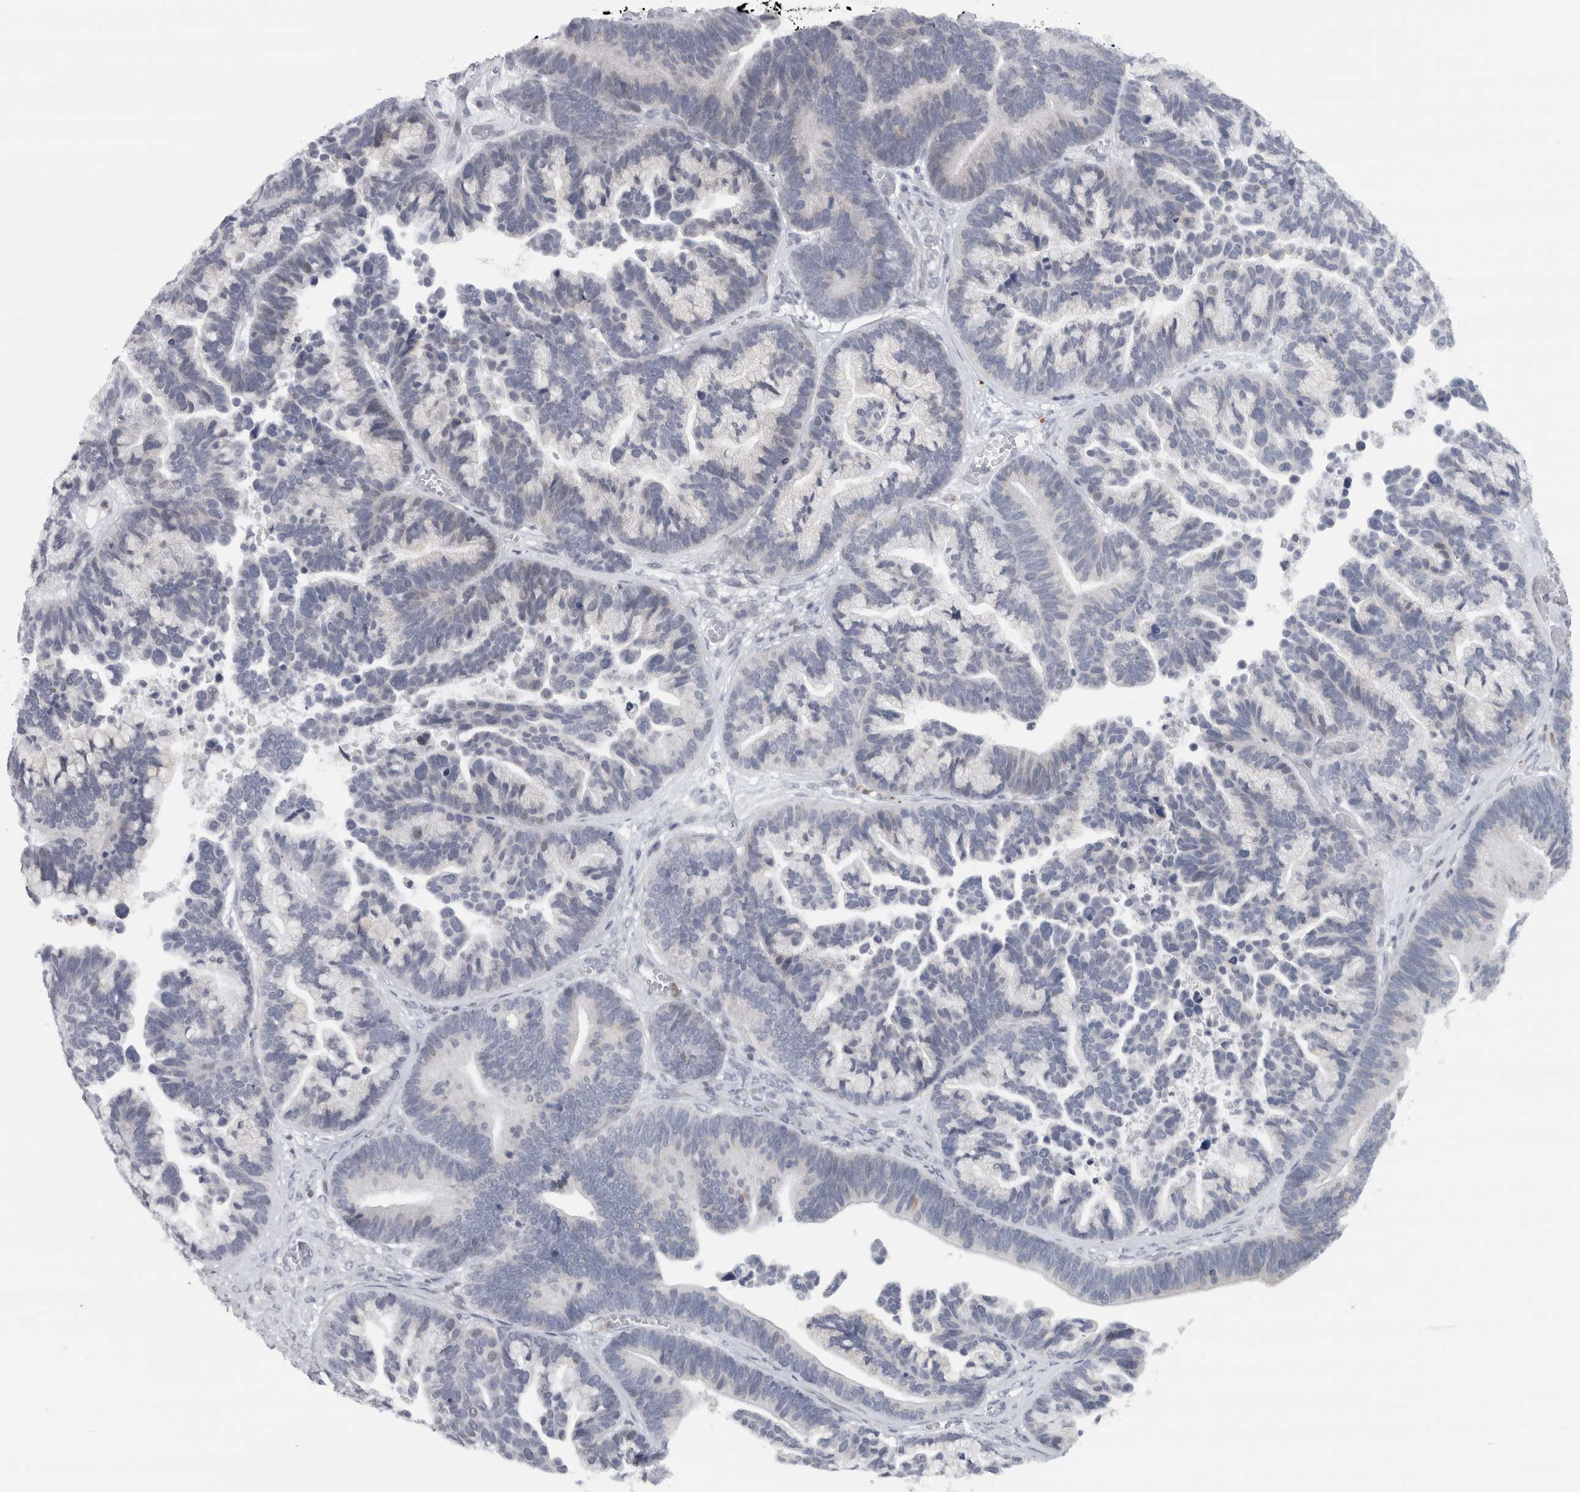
{"staining": {"intensity": "negative", "quantity": "none", "location": "none"}, "tissue": "ovarian cancer", "cell_type": "Tumor cells", "image_type": "cancer", "snomed": [{"axis": "morphology", "description": "Cystadenocarcinoma, serous, NOS"}, {"axis": "topography", "description": "Ovary"}], "caption": "Ovarian serous cystadenocarcinoma stained for a protein using immunohistochemistry reveals no staining tumor cells.", "gene": "PTPRN2", "patient": {"sex": "female", "age": 56}}